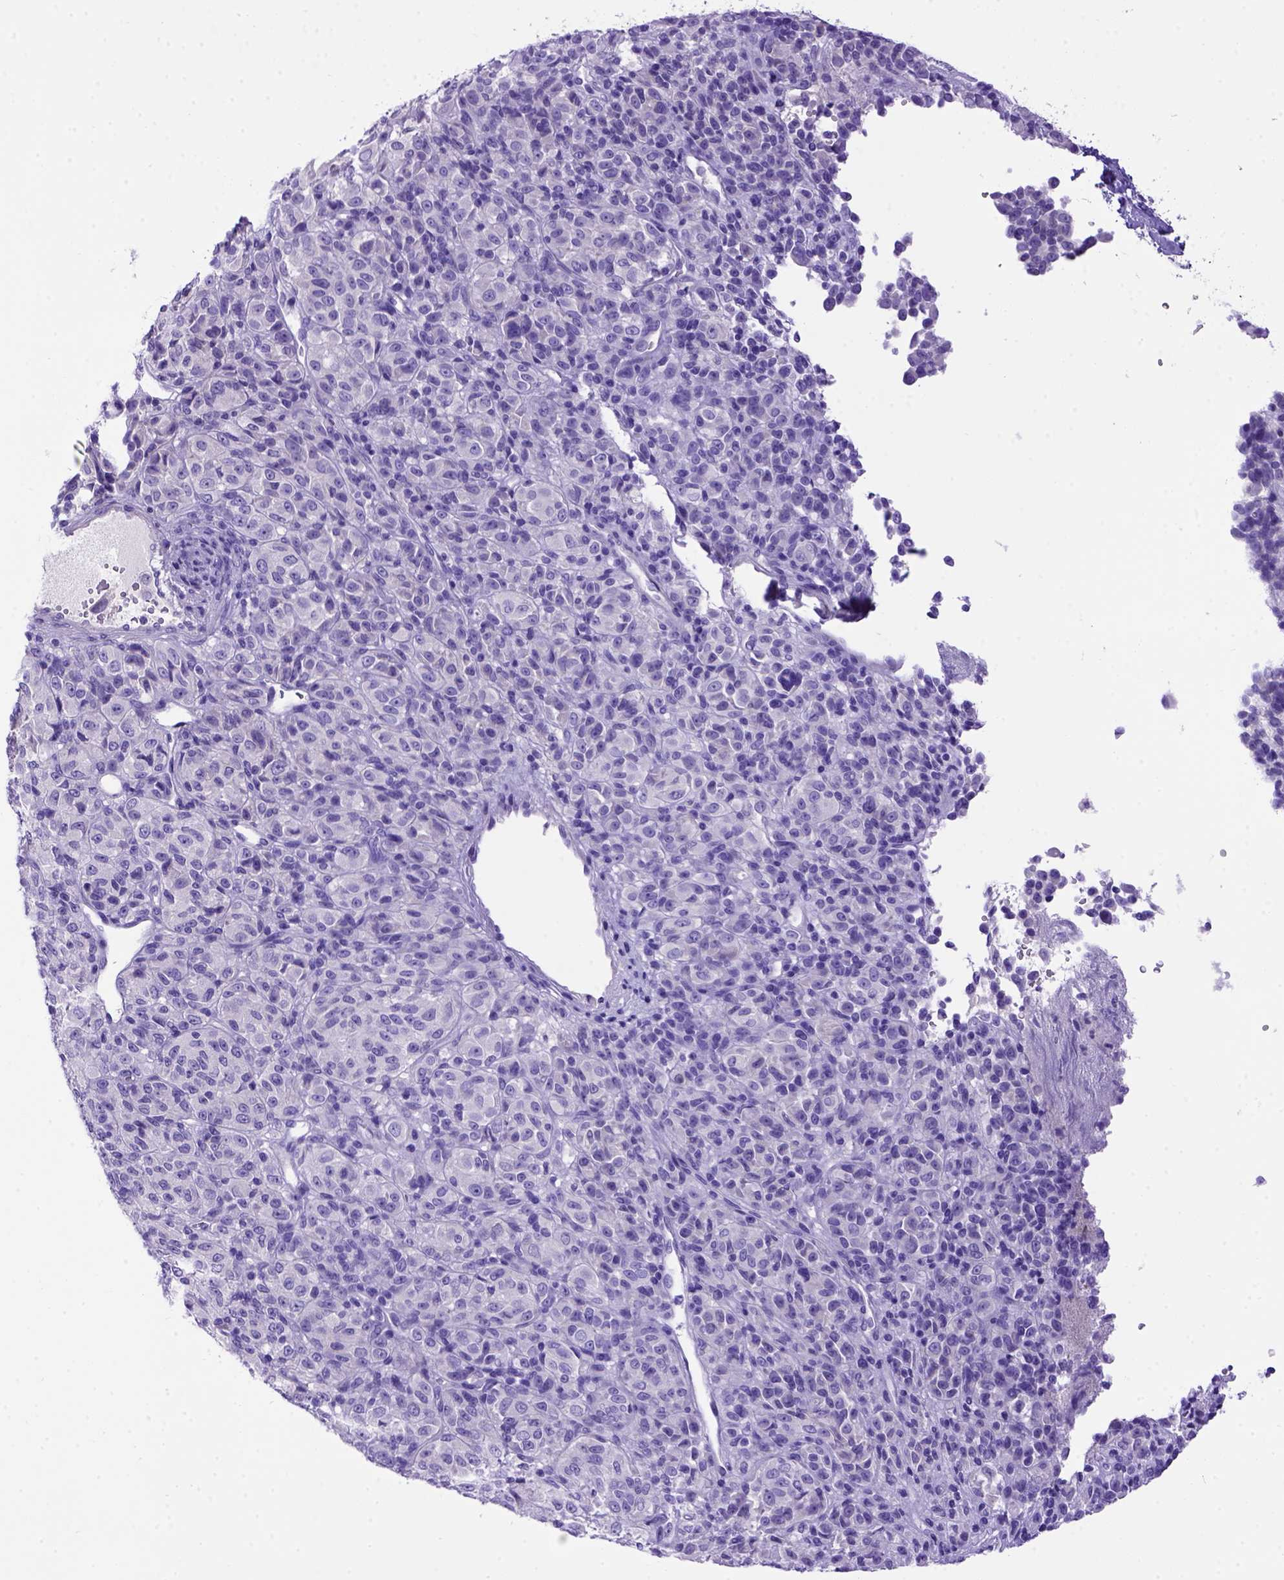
{"staining": {"intensity": "negative", "quantity": "none", "location": "none"}, "tissue": "melanoma", "cell_type": "Tumor cells", "image_type": "cancer", "snomed": [{"axis": "morphology", "description": "Malignant melanoma, Metastatic site"}, {"axis": "topography", "description": "Brain"}], "caption": "Tumor cells are negative for brown protein staining in malignant melanoma (metastatic site).", "gene": "PTGES", "patient": {"sex": "female", "age": 56}}